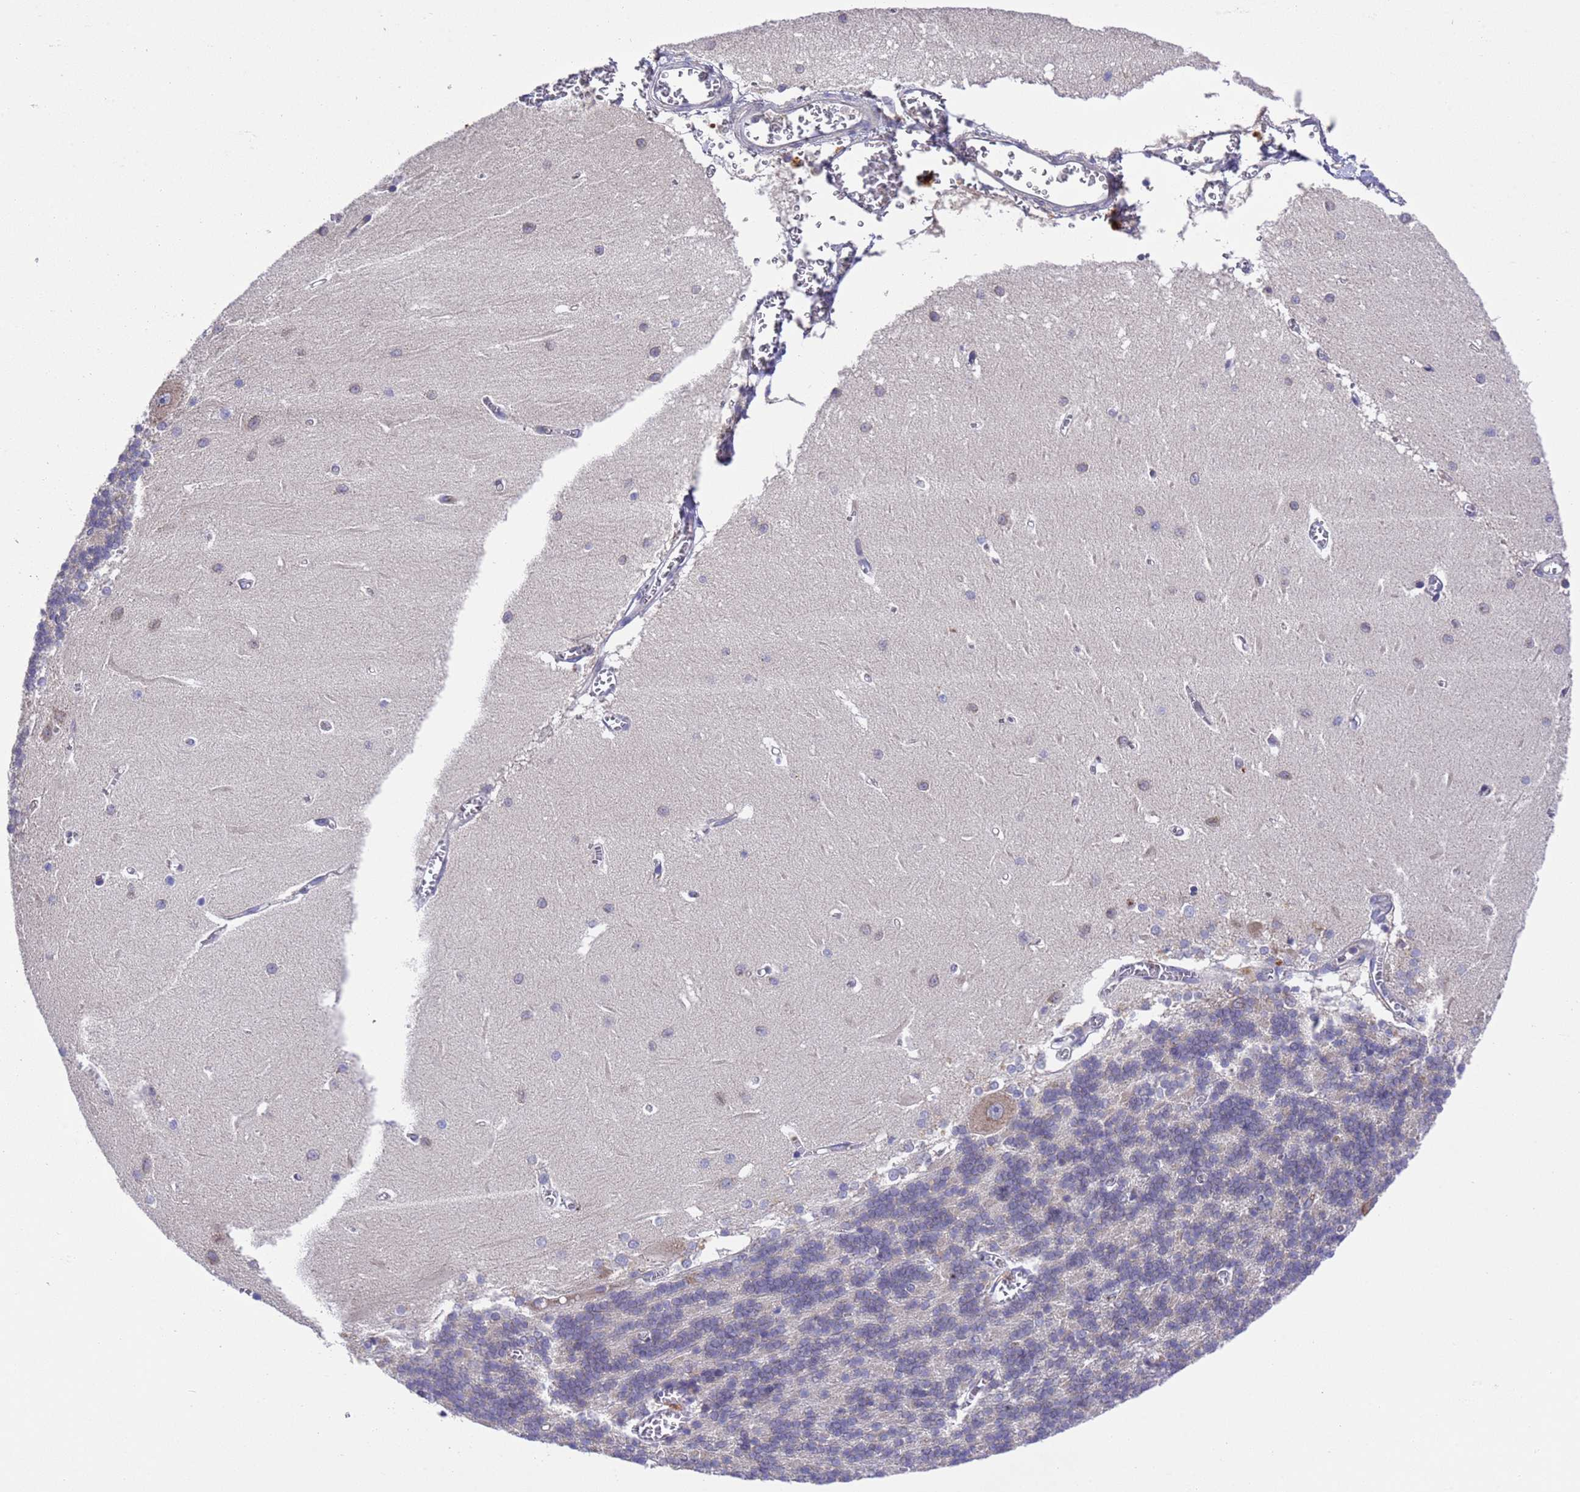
{"staining": {"intensity": "negative", "quantity": "none", "location": "none"}, "tissue": "cerebellum", "cell_type": "Cells in granular layer", "image_type": "normal", "snomed": [{"axis": "morphology", "description": "Normal tissue, NOS"}, {"axis": "topography", "description": "Cerebellum"}], "caption": "Immunohistochemistry photomicrograph of normal human cerebellum stained for a protein (brown), which demonstrates no staining in cells in granular layer.", "gene": "DCAF12L1", "patient": {"sex": "male", "age": 37}}